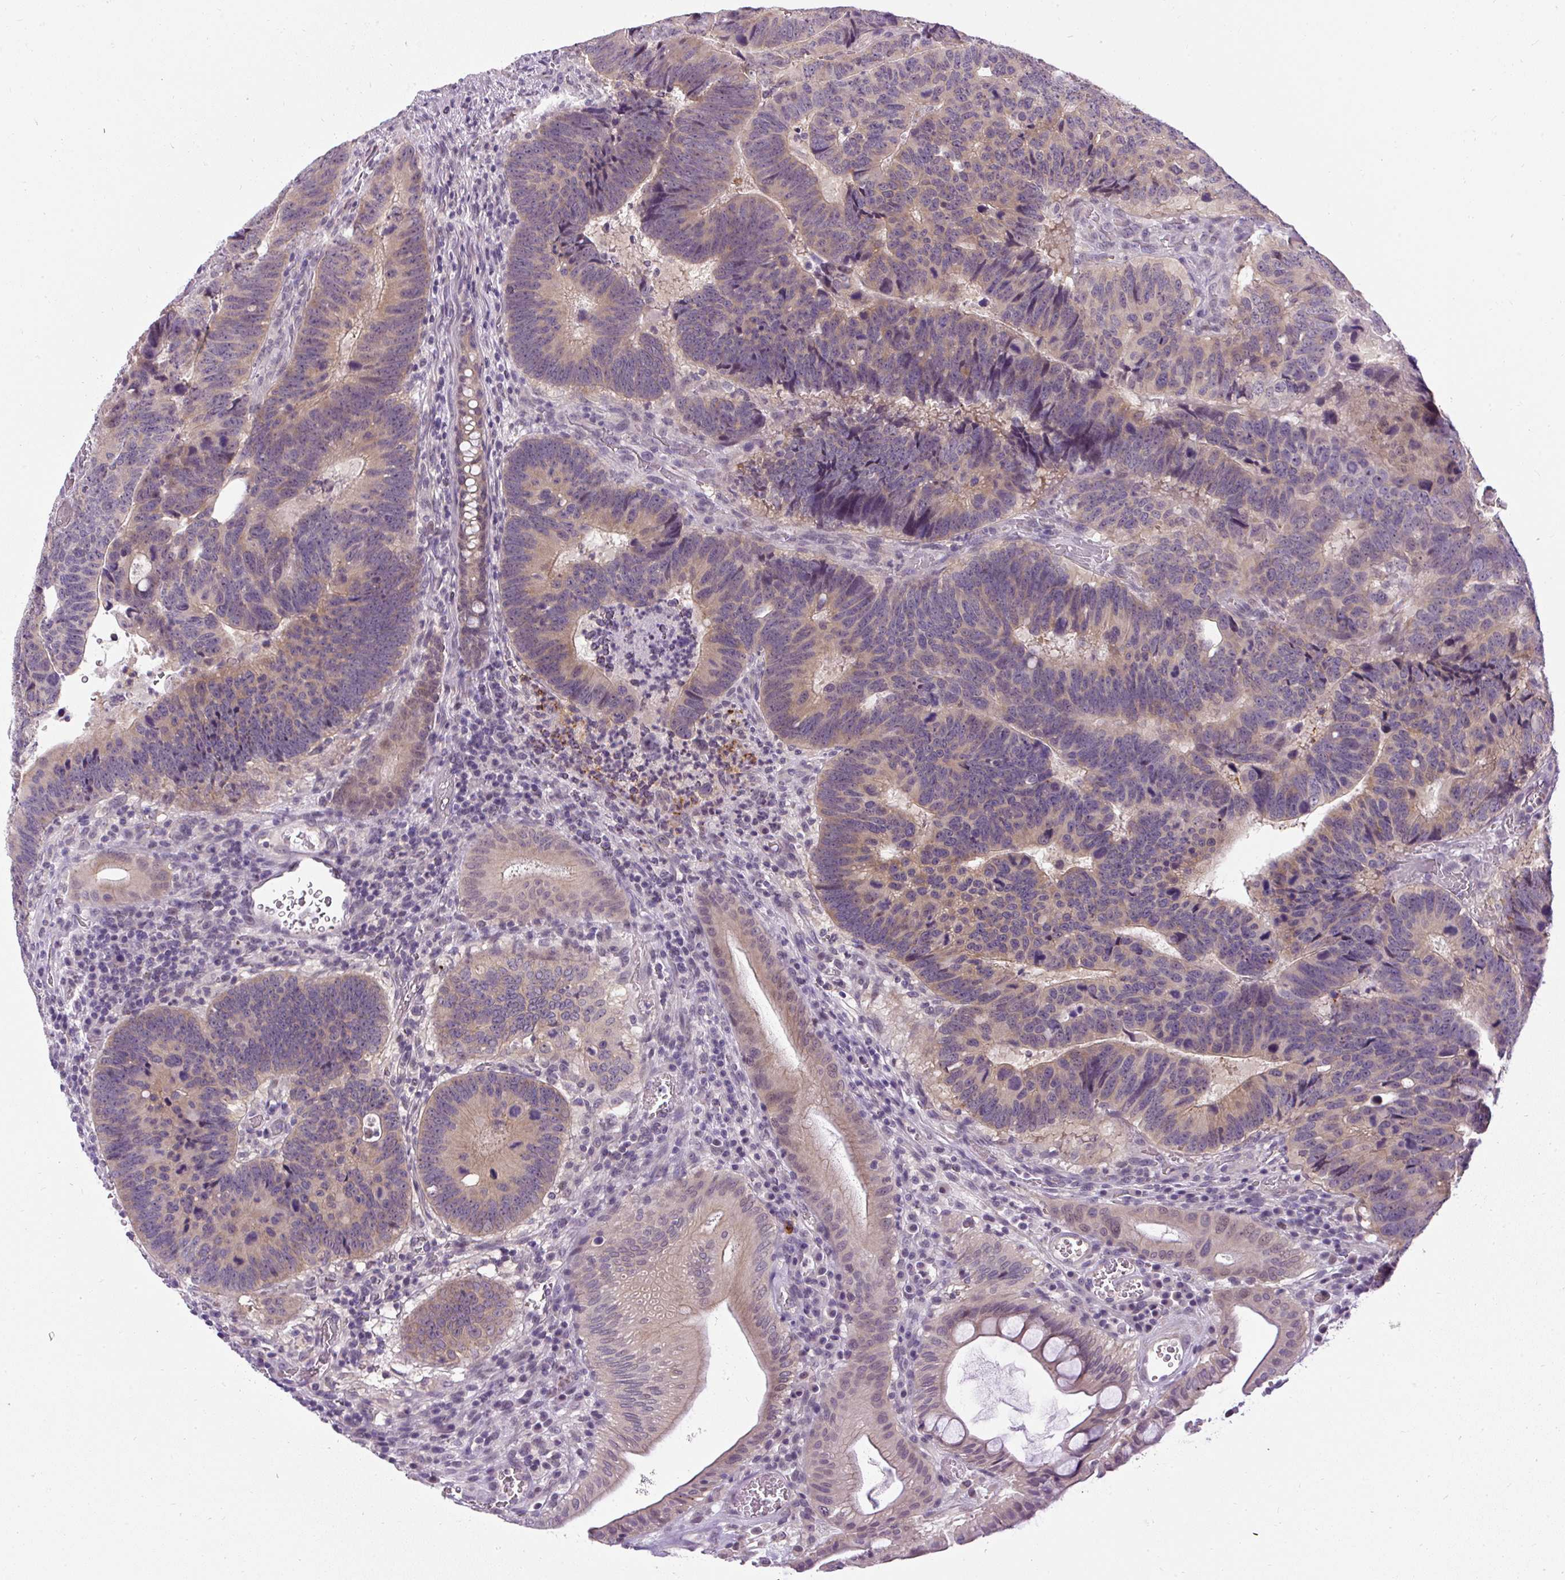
{"staining": {"intensity": "weak", "quantity": ">75%", "location": "cytoplasmic/membranous"}, "tissue": "colorectal cancer", "cell_type": "Tumor cells", "image_type": "cancer", "snomed": [{"axis": "morphology", "description": "Adenocarcinoma, NOS"}, {"axis": "topography", "description": "Colon"}], "caption": "This micrograph reveals colorectal cancer (adenocarcinoma) stained with immunohistochemistry (IHC) to label a protein in brown. The cytoplasmic/membranous of tumor cells show weak positivity for the protein. Nuclei are counter-stained blue.", "gene": "FAM117B", "patient": {"sex": "male", "age": 62}}